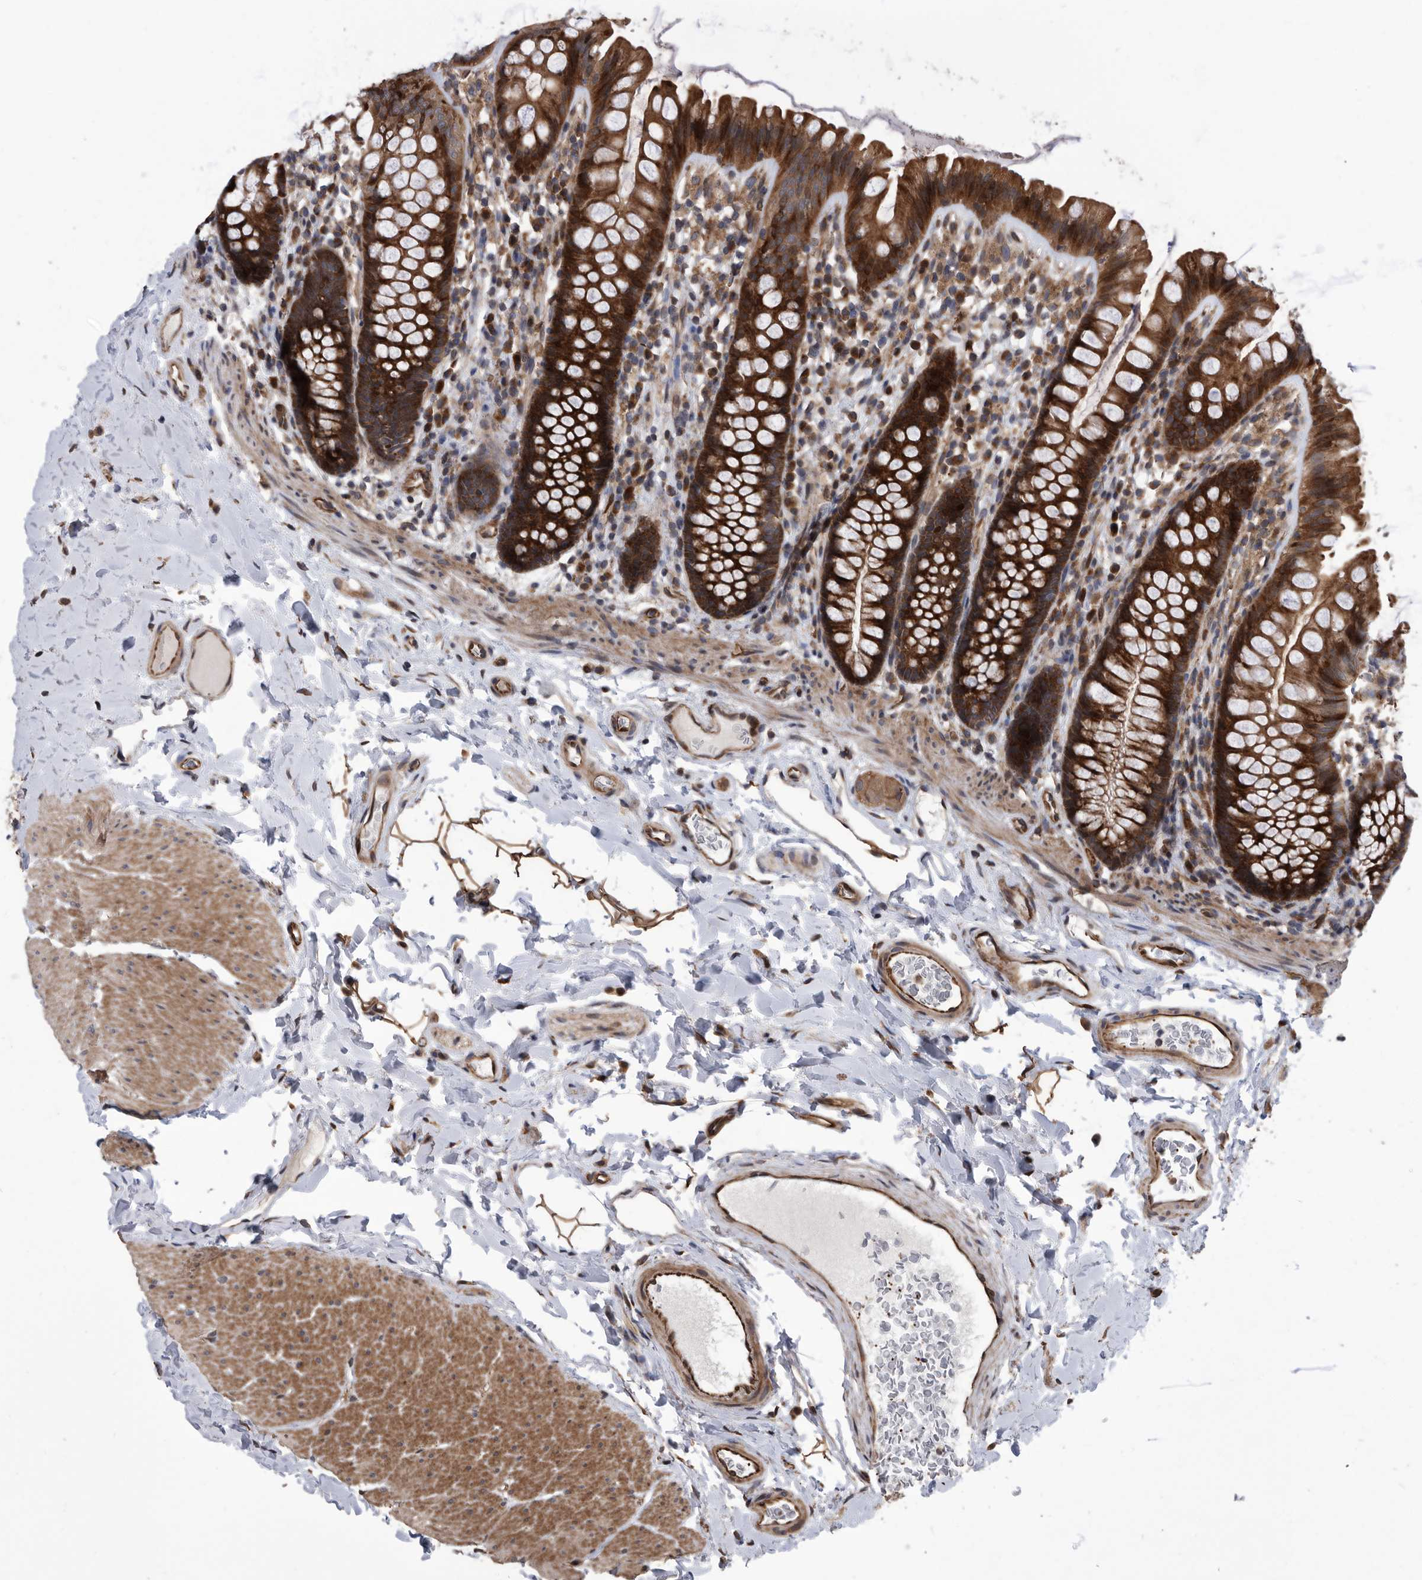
{"staining": {"intensity": "moderate", "quantity": ">75%", "location": "cytoplasmic/membranous"}, "tissue": "colon", "cell_type": "Endothelial cells", "image_type": "normal", "snomed": [{"axis": "morphology", "description": "Normal tissue, NOS"}, {"axis": "topography", "description": "Colon"}], "caption": "DAB (3,3'-diaminobenzidine) immunohistochemical staining of benign colon reveals moderate cytoplasmic/membranous protein positivity in approximately >75% of endothelial cells.", "gene": "SERINC2", "patient": {"sex": "female", "age": 62}}